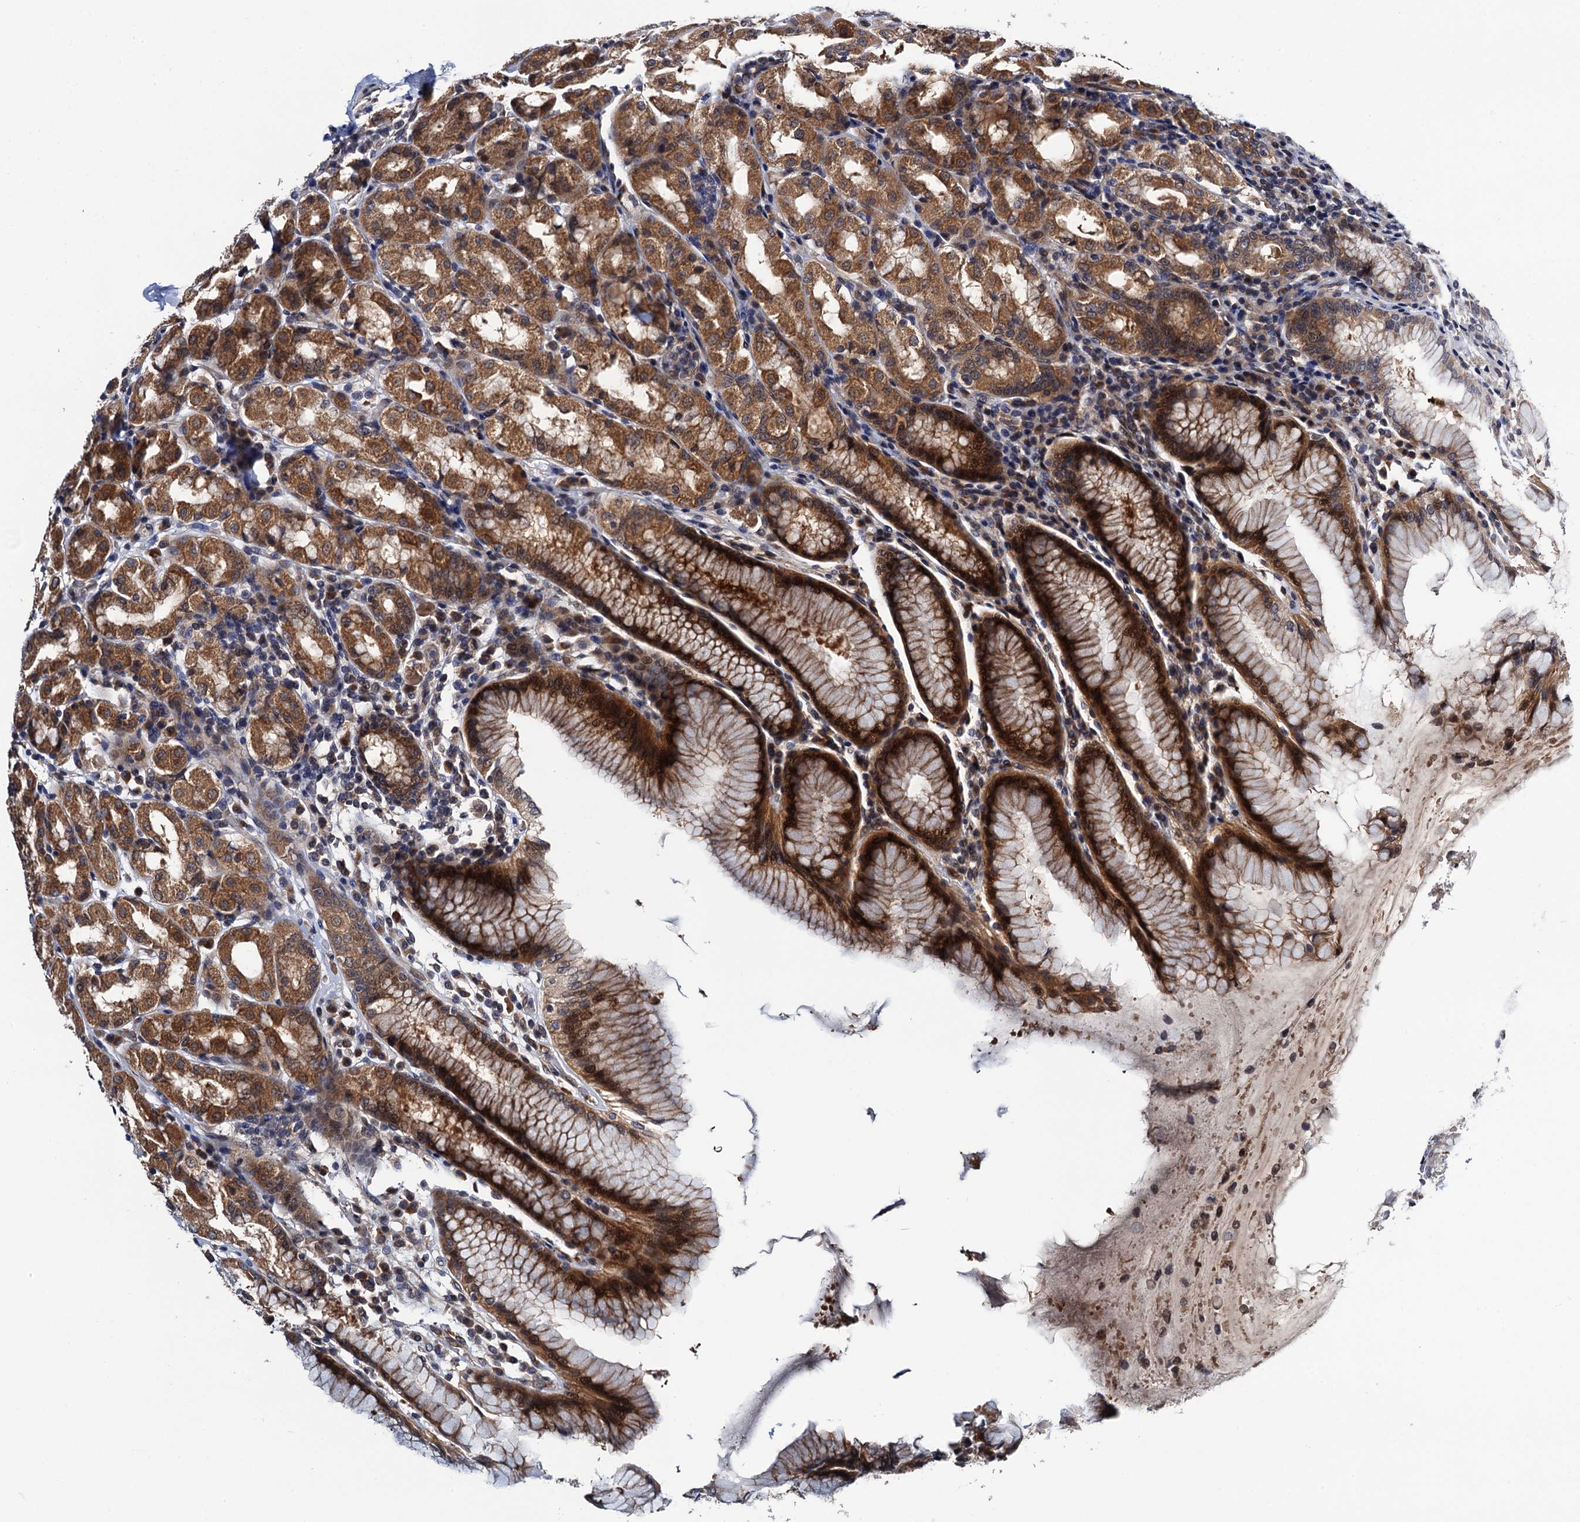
{"staining": {"intensity": "strong", "quantity": ">75%", "location": "cytoplasmic/membranous,nuclear"}, "tissue": "stomach", "cell_type": "Glandular cells", "image_type": "normal", "snomed": [{"axis": "morphology", "description": "Normal tissue, NOS"}, {"axis": "topography", "description": "Stomach, lower"}], "caption": "This is a photomicrograph of immunohistochemistry (IHC) staining of unremarkable stomach, which shows strong staining in the cytoplasmic/membranous,nuclear of glandular cells.", "gene": "NAA16", "patient": {"sex": "female", "age": 56}}